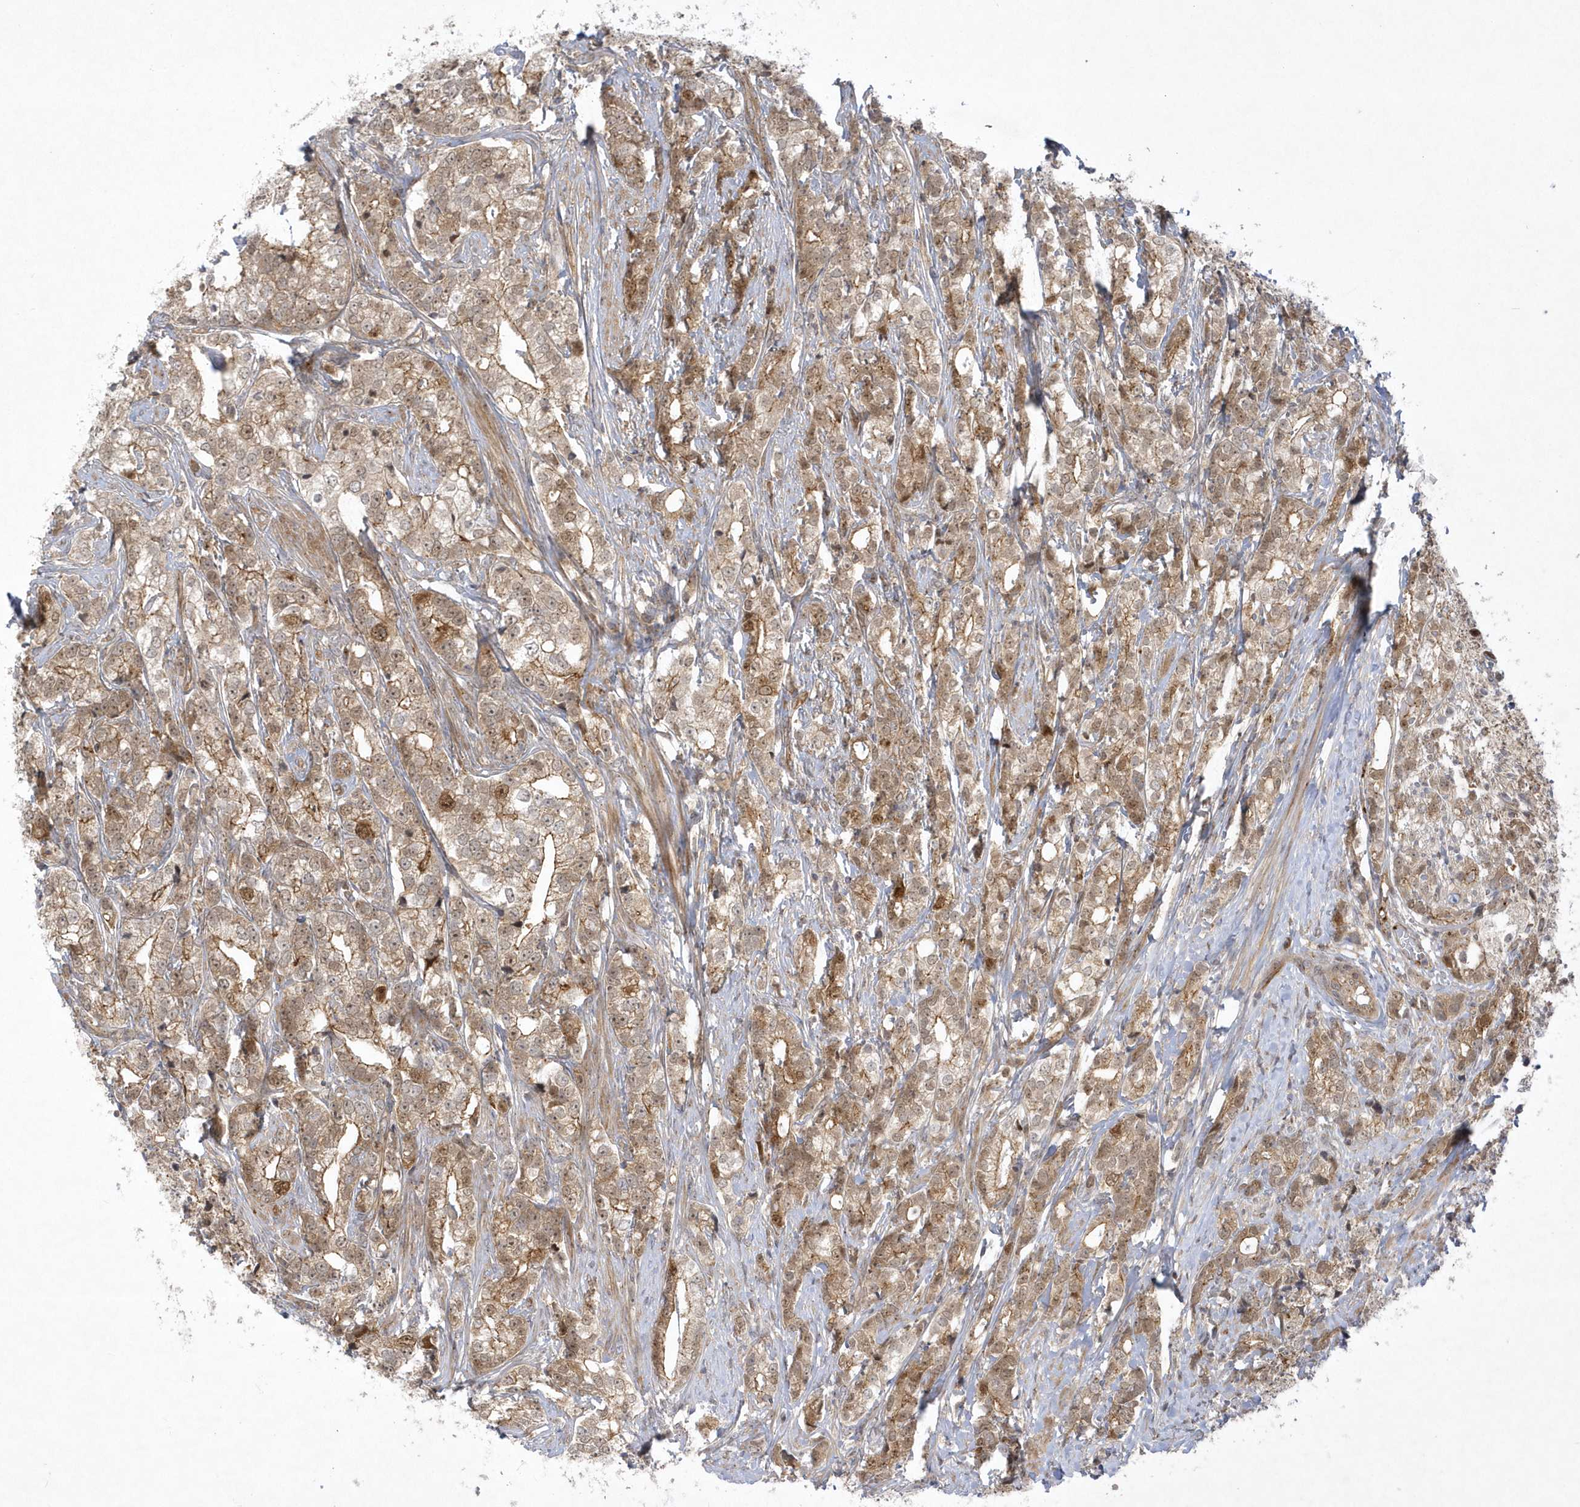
{"staining": {"intensity": "moderate", "quantity": ">75%", "location": "cytoplasmic/membranous,nuclear"}, "tissue": "prostate cancer", "cell_type": "Tumor cells", "image_type": "cancer", "snomed": [{"axis": "morphology", "description": "Adenocarcinoma, High grade"}, {"axis": "topography", "description": "Prostate"}], "caption": "High-magnification brightfield microscopy of prostate adenocarcinoma (high-grade) stained with DAB (brown) and counterstained with hematoxylin (blue). tumor cells exhibit moderate cytoplasmic/membranous and nuclear expression is seen in approximately>75% of cells. The protein is shown in brown color, while the nuclei are stained blue.", "gene": "NAF1", "patient": {"sex": "male", "age": 69}}